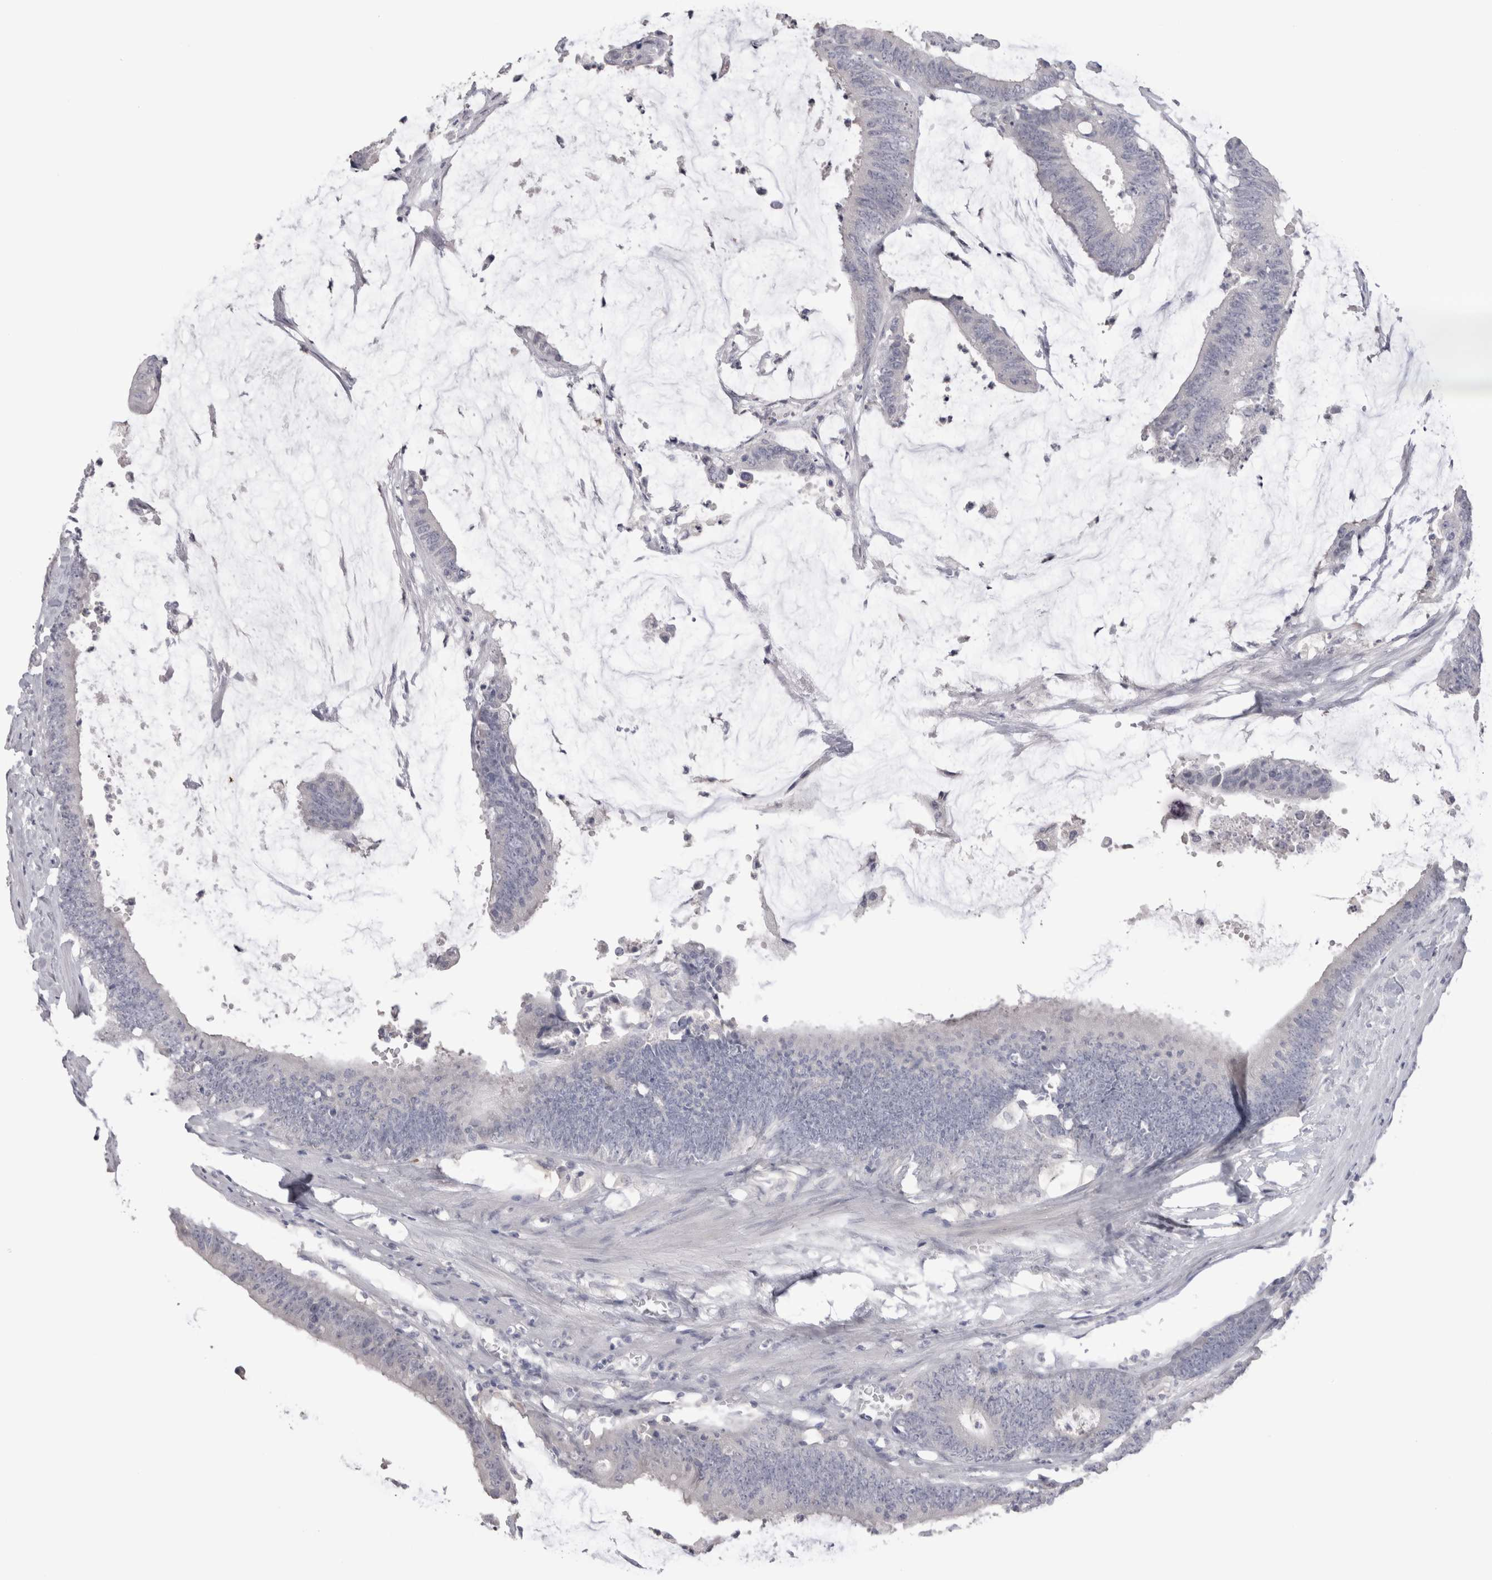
{"staining": {"intensity": "negative", "quantity": "none", "location": "none"}, "tissue": "colorectal cancer", "cell_type": "Tumor cells", "image_type": "cancer", "snomed": [{"axis": "morphology", "description": "Adenocarcinoma, NOS"}, {"axis": "topography", "description": "Rectum"}], "caption": "Photomicrograph shows no protein expression in tumor cells of adenocarcinoma (colorectal) tissue.", "gene": "SUCNR1", "patient": {"sex": "female", "age": 66}}